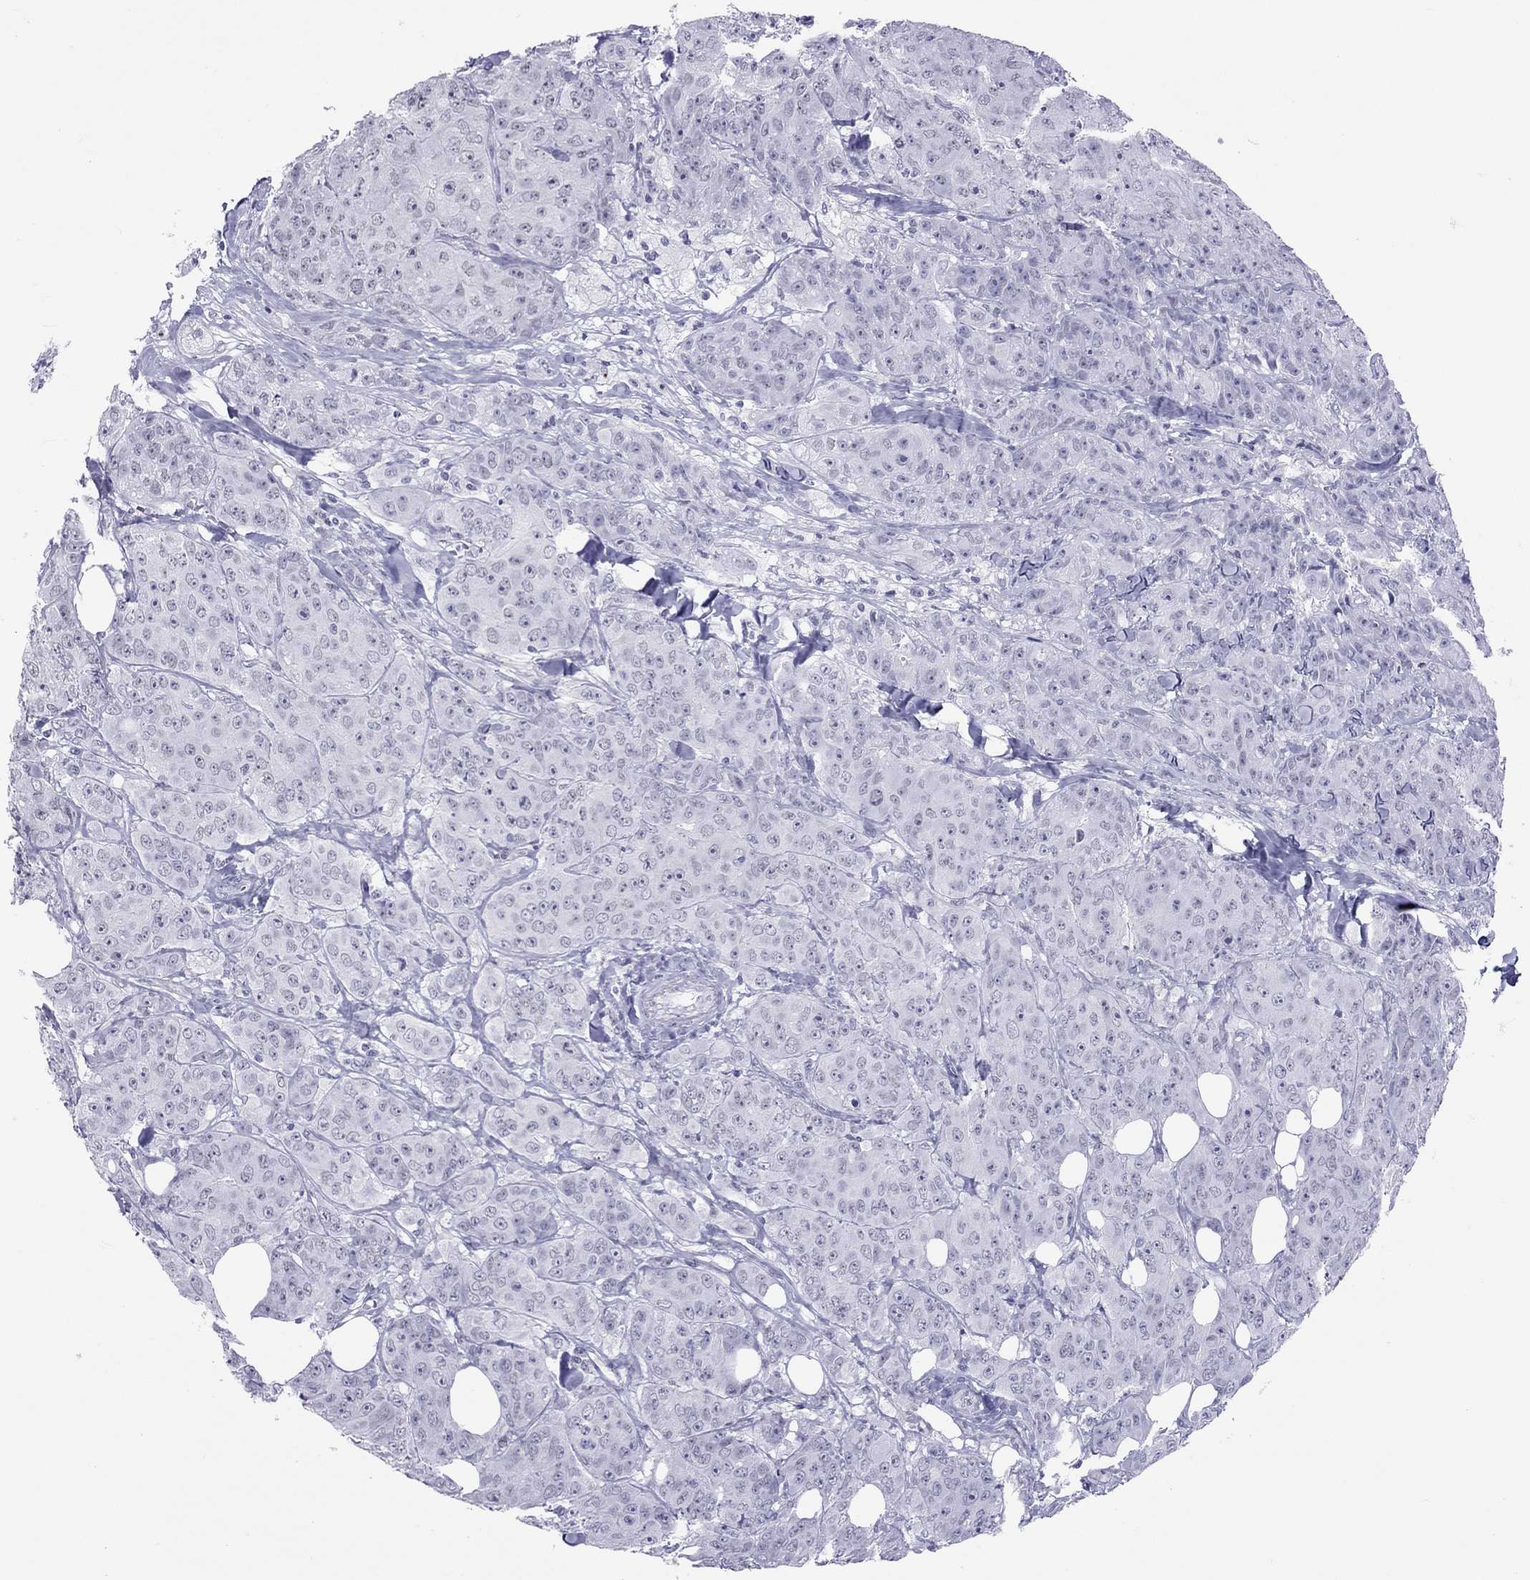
{"staining": {"intensity": "negative", "quantity": "none", "location": "none"}, "tissue": "breast cancer", "cell_type": "Tumor cells", "image_type": "cancer", "snomed": [{"axis": "morphology", "description": "Duct carcinoma"}, {"axis": "topography", "description": "Breast"}], "caption": "There is no significant positivity in tumor cells of infiltrating ductal carcinoma (breast).", "gene": "JHY", "patient": {"sex": "female", "age": 43}}